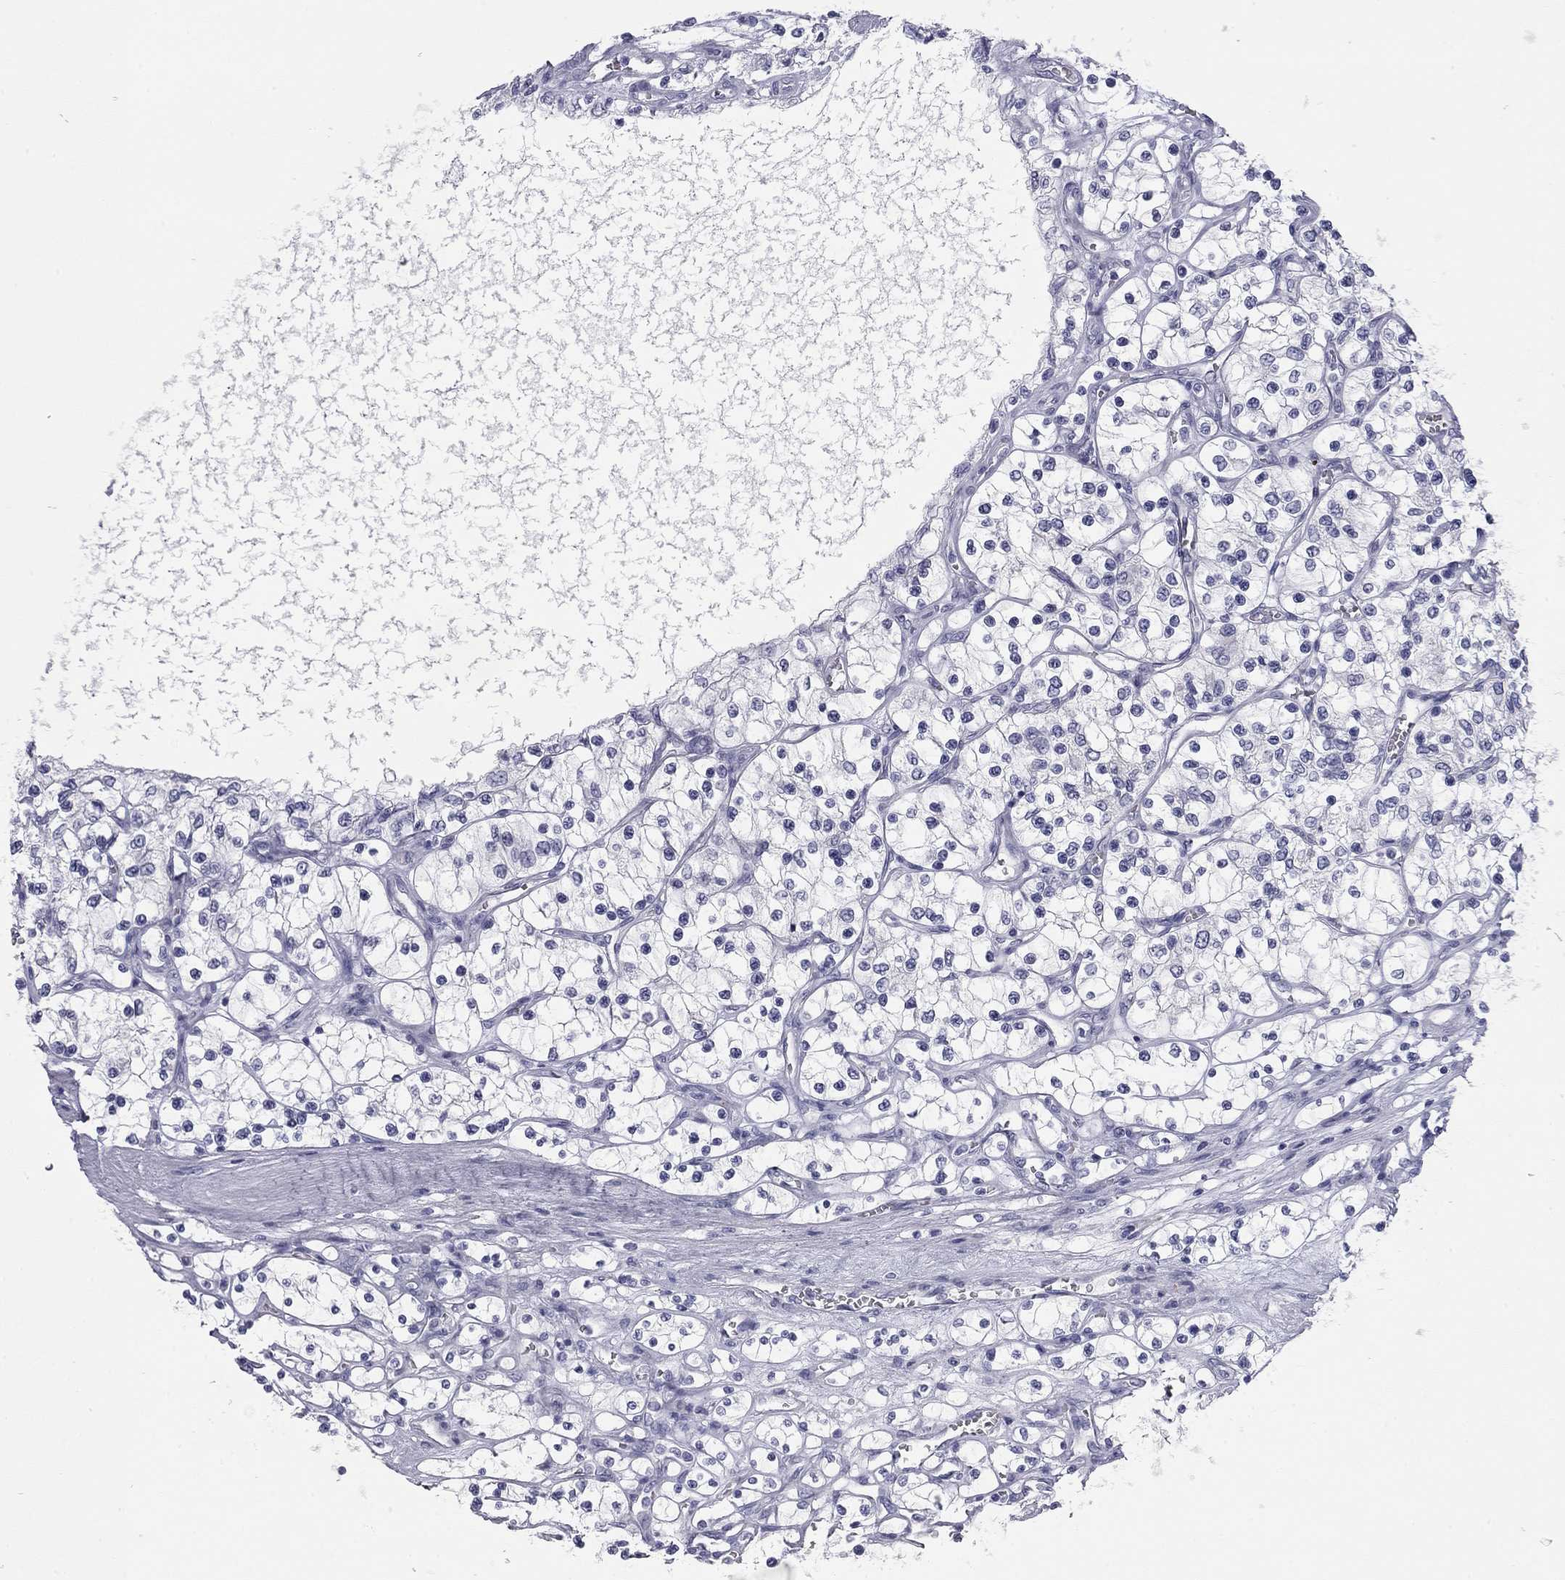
{"staining": {"intensity": "negative", "quantity": "none", "location": "none"}, "tissue": "renal cancer", "cell_type": "Tumor cells", "image_type": "cancer", "snomed": [{"axis": "morphology", "description": "Adenocarcinoma, NOS"}, {"axis": "topography", "description": "Kidney"}], "caption": "Immunohistochemistry micrograph of human renal adenocarcinoma stained for a protein (brown), which shows no staining in tumor cells.", "gene": "AK8", "patient": {"sex": "female", "age": 69}}